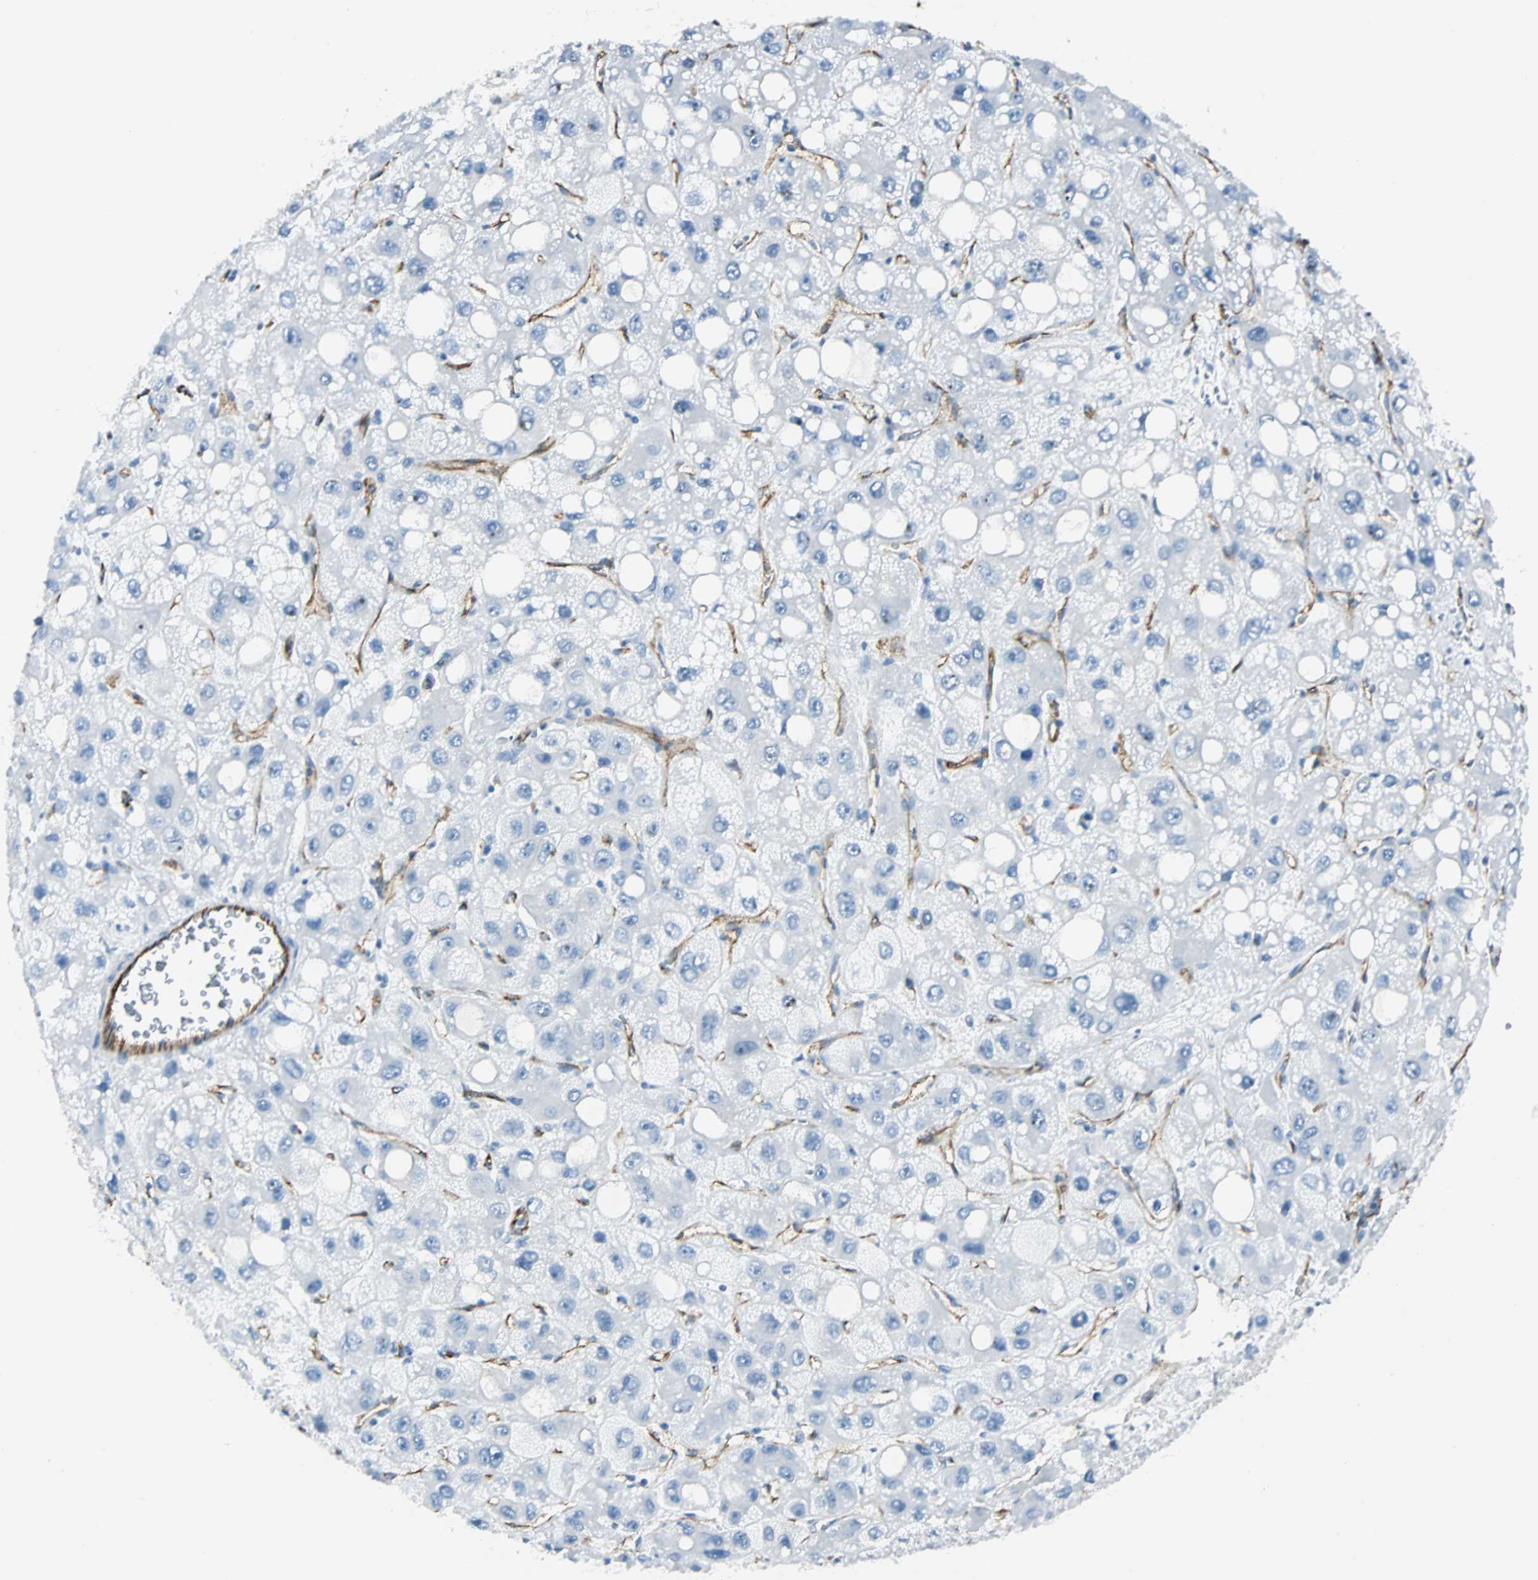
{"staining": {"intensity": "negative", "quantity": "none", "location": "none"}, "tissue": "liver cancer", "cell_type": "Tumor cells", "image_type": "cancer", "snomed": [{"axis": "morphology", "description": "Carcinoma, Hepatocellular, NOS"}, {"axis": "topography", "description": "Liver"}], "caption": "A high-resolution photomicrograph shows IHC staining of liver hepatocellular carcinoma, which reveals no significant positivity in tumor cells.", "gene": "VPS9D1", "patient": {"sex": "male", "age": 55}}